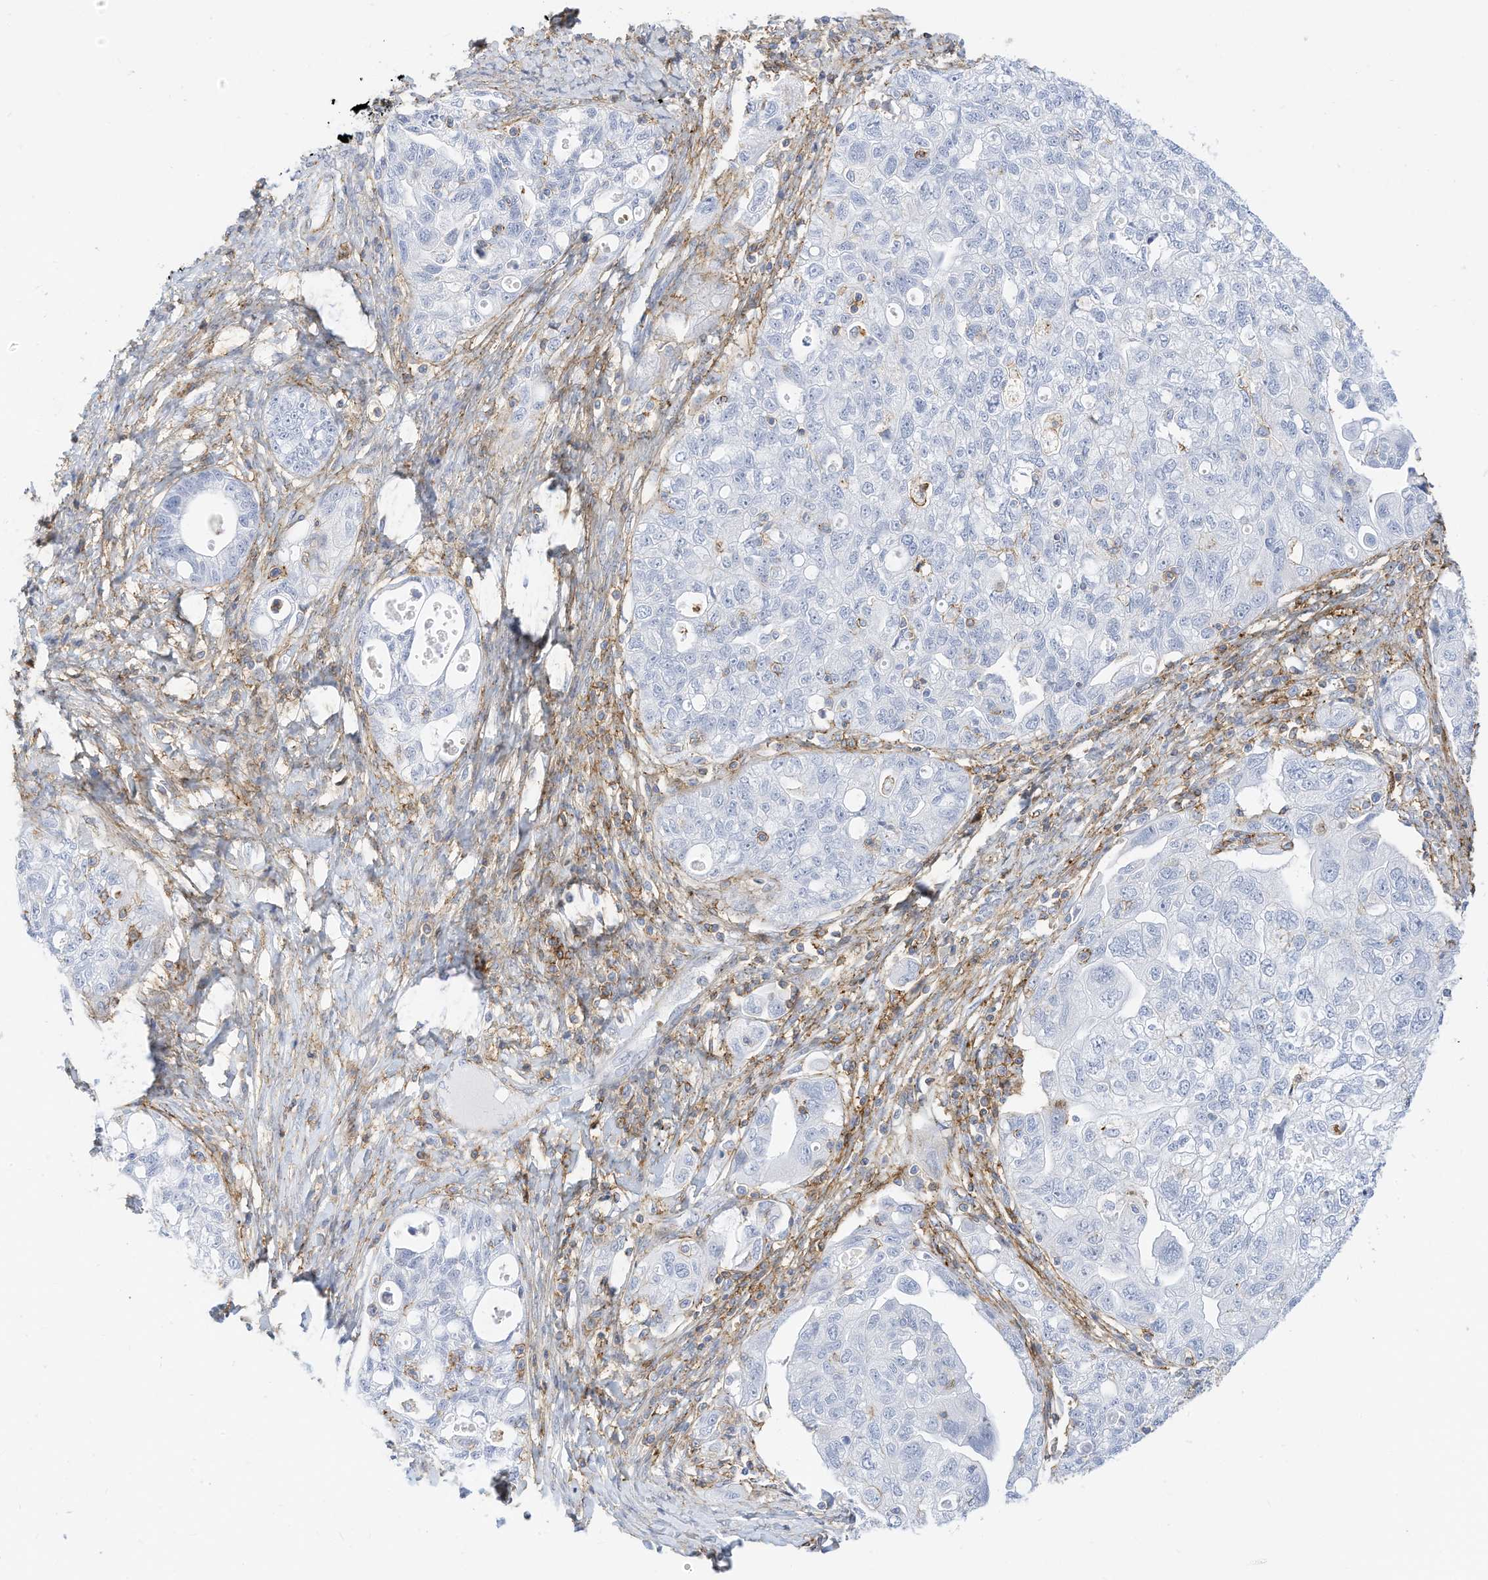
{"staining": {"intensity": "negative", "quantity": "none", "location": "none"}, "tissue": "ovarian cancer", "cell_type": "Tumor cells", "image_type": "cancer", "snomed": [{"axis": "morphology", "description": "Carcinoma, NOS"}, {"axis": "morphology", "description": "Cystadenocarcinoma, serous, NOS"}, {"axis": "topography", "description": "Ovary"}], "caption": "Ovarian serous cystadenocarcinoma was stained to show a protein in brown. There is no significant staining in tumor cells.", "gene": "TXNDC9", "patient": {"sex": "female", "age": 69}}